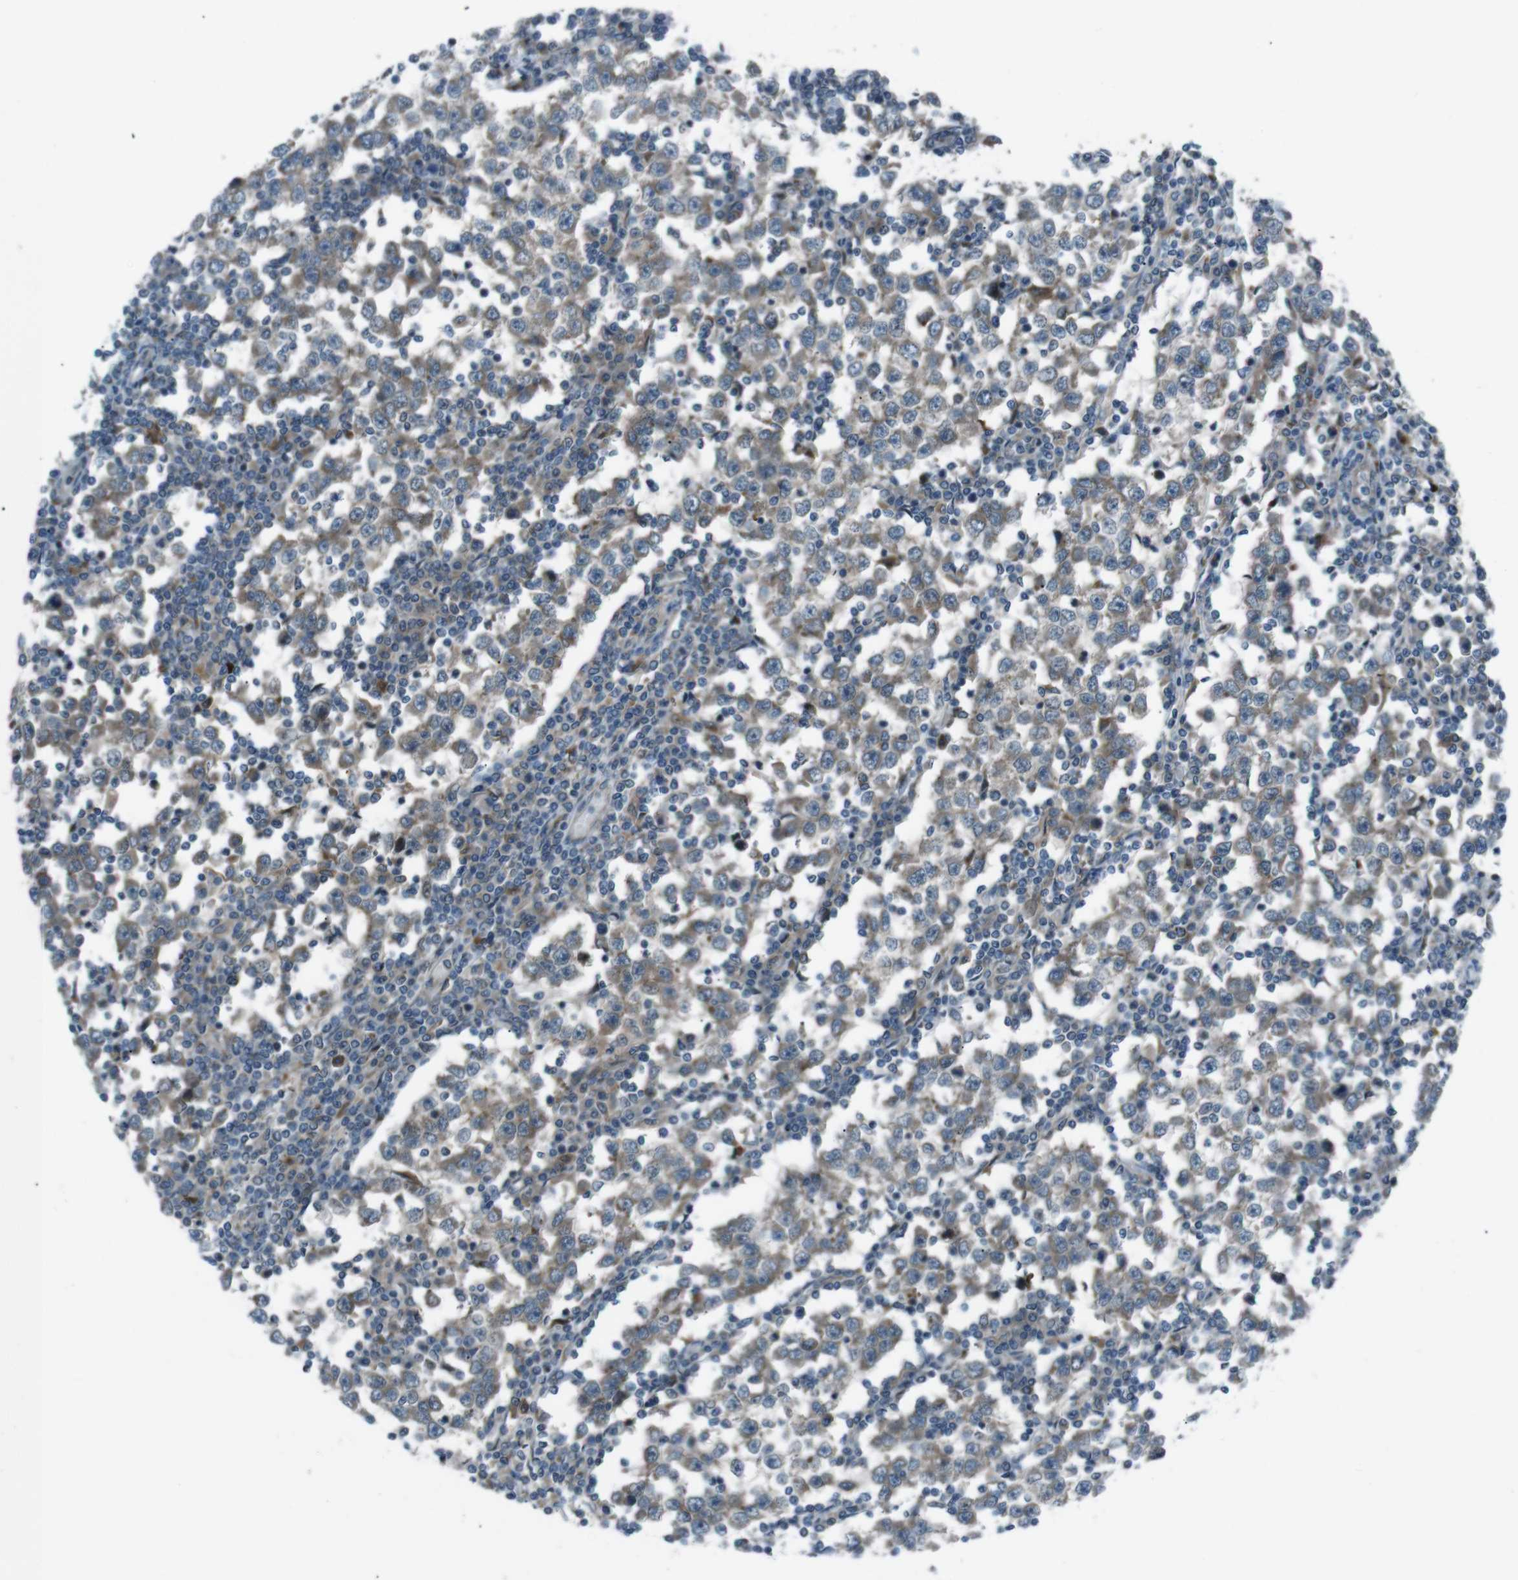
{"staining": {"intensity": "moderate", "quantity": "25%-75%", "location": "cytoplasmic/membranous"}, "tissue": "testis cancer", "cell_type": "Tumor cells", "image_type": "cancer", "snomed": [{"axis": "morphology", "description": "Seminoma, NOS"}, {"axis": "topography", "description": "Testis"}], "caption": "Immunohistochemical staining of human testis cancer (seminoma) demonstrates medium levels of moderate cytoplasmic/membranous protein expression in approximately 25%-75% of tumor cells.", "gene": "SLC27A4", "patient": {"sex": "male", "age": 65}}